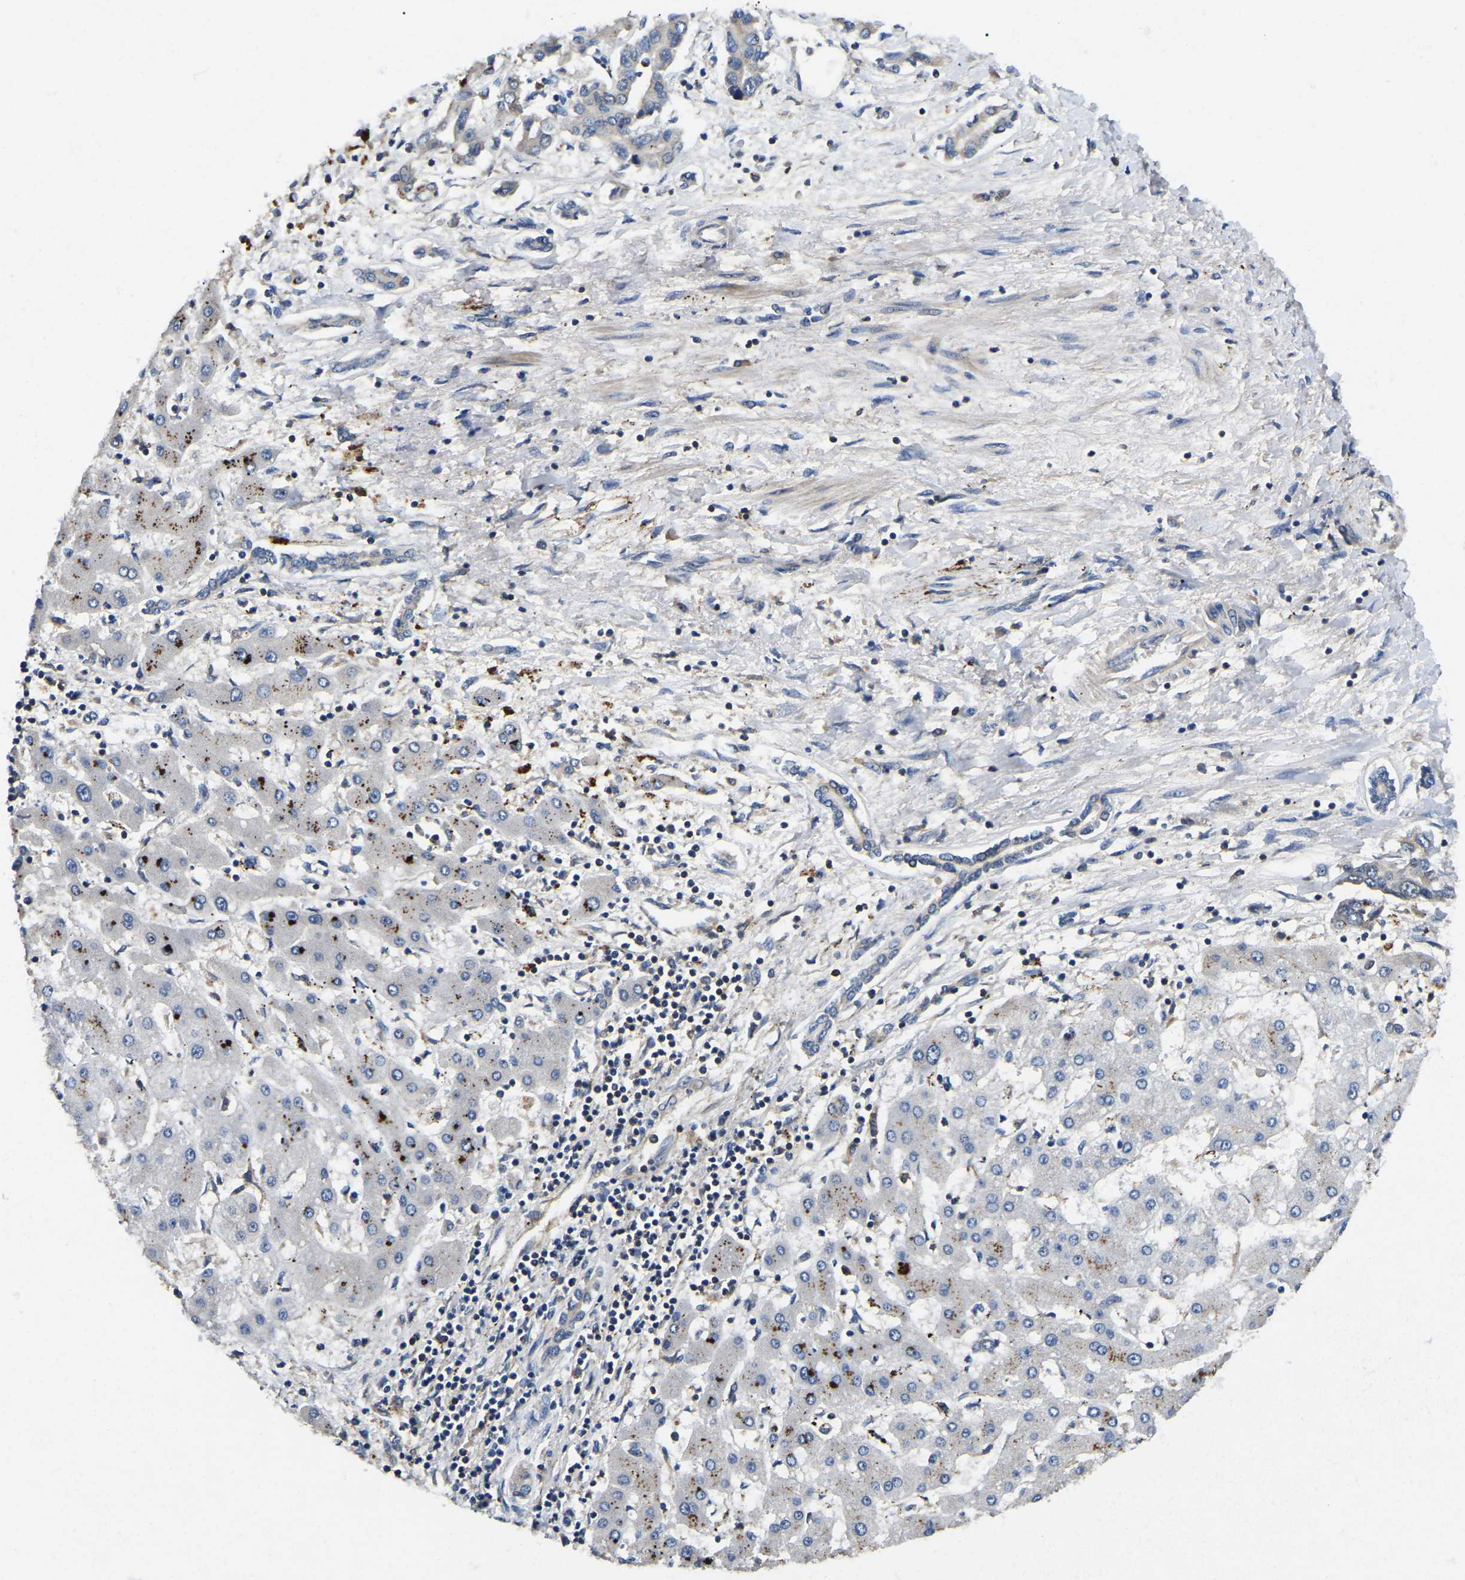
{"staining": {"intensity": "negative", "quantity": "none", "location": "none"}, "tissue": "liver cancer", "cell_type": "Tumor cells", "image_type": "cancer", "snomed": [{"axis": "morphology", "description": "Cholangiocarcinoma"}, {"axis": "topography", "description": "Liver"}], "caption": "An immunohistochemistry (IHC) image of liver cancer is shown. There is no staining in tumor cells of liver cancer. The staining is performed using DAB brown chromogen with nuclei counter-stained in using hematoxylin.", "gene": "SMPD2", "patient": {"sex": "male", "age": 59}}